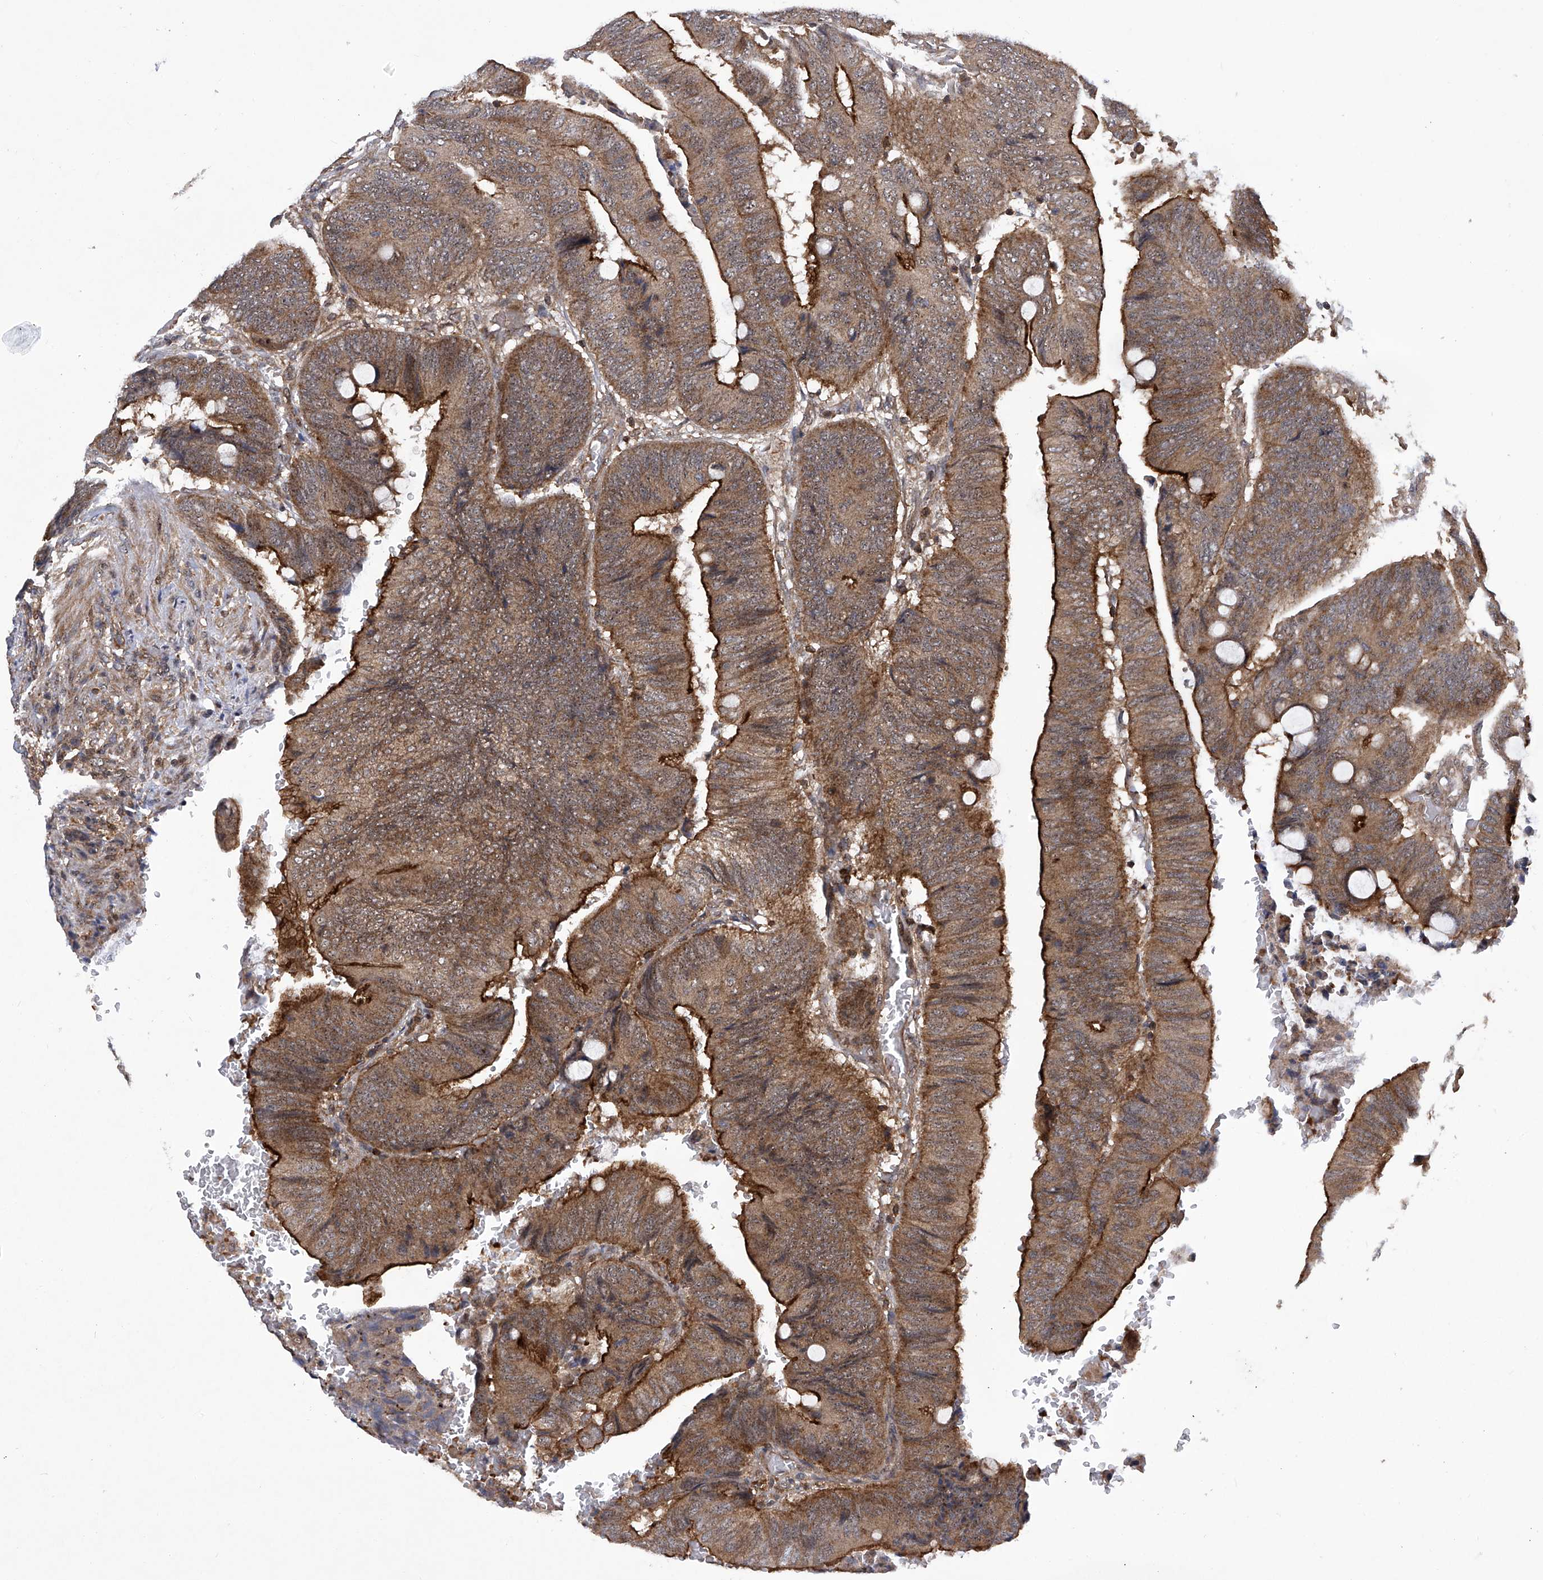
{"staining": {"intensity": "strong", "quantity": ">75%", "location": "cytoplasmic/membranous"}, "tissue": "colorectal cancer", "cell_type": "Tumor cells", "image_type": "cancer", "snomed": [{"axis": "morphology", "description": "Normal tissue, NOS"}, {"axis": "morphology", "description": "Adenocarcinoma, NOS"}, {"axis": "topography", "description": "Rectum"}, {"axis": "topography", "description": "Peripheral nerve tissue"}], "caption": "Brown immunohistochemical staining in human colorectal cancer (adenocarcinoma) displays strong cytoplasmic/membranous expression in about >75% of tumor cells. (DAB (3,3'-diaminobenzidine) = brown stain, brightfield microscopy at high magnification).", "gene": "CISH", "patient": {"sex": "male", "age": 92}}